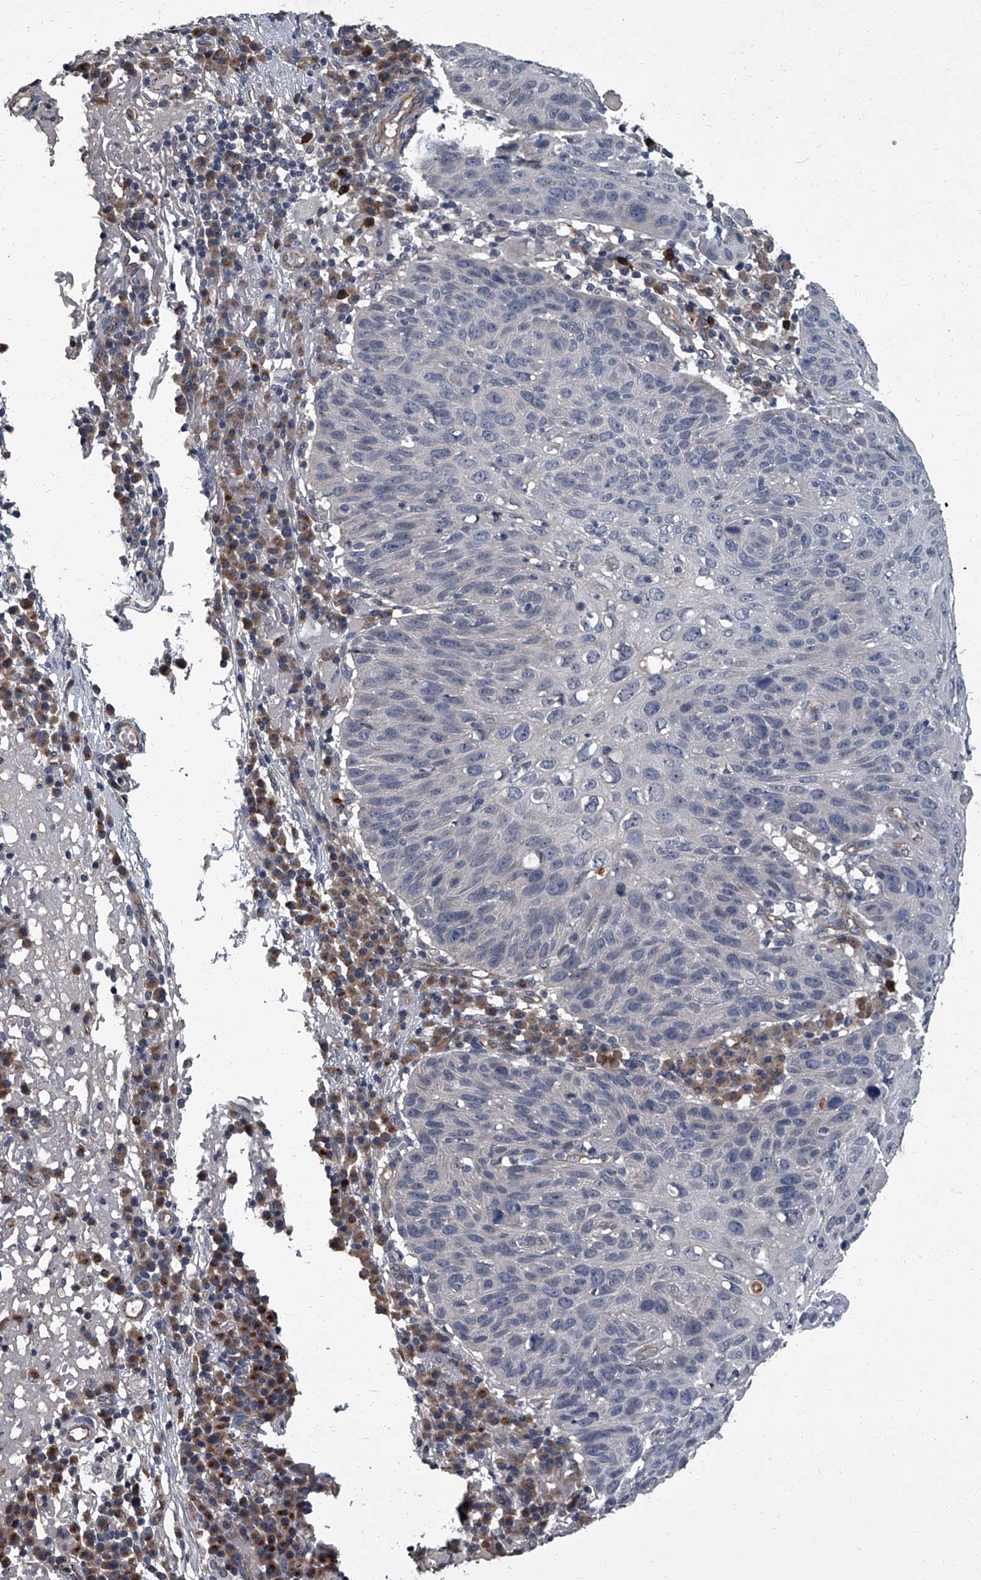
{"staining": {"intensity": "negative", "quantity": "none", "location": "none"}, "tissue": "skin cancer", "cell_type": "Tumor cells", "image_type": "cancer", "snomed": [{"axis": "morphology", "description": "Squamous cell carcinoma, NOS"}, {"axis": "topography", "description": "Skin"}], "caption": "DAB (3,3'-diaminobenzidine) immunohistochemical staining of skin cancer reveals no significant expression in tumor cells. Brightfield microscopy of immunohistochemistry (IHC) stained with DAB (brown) and hematoxylin (blue), captured at high magnification.", "gene": "SIRT4", "patient": {"sex": "female", "age": 90}}